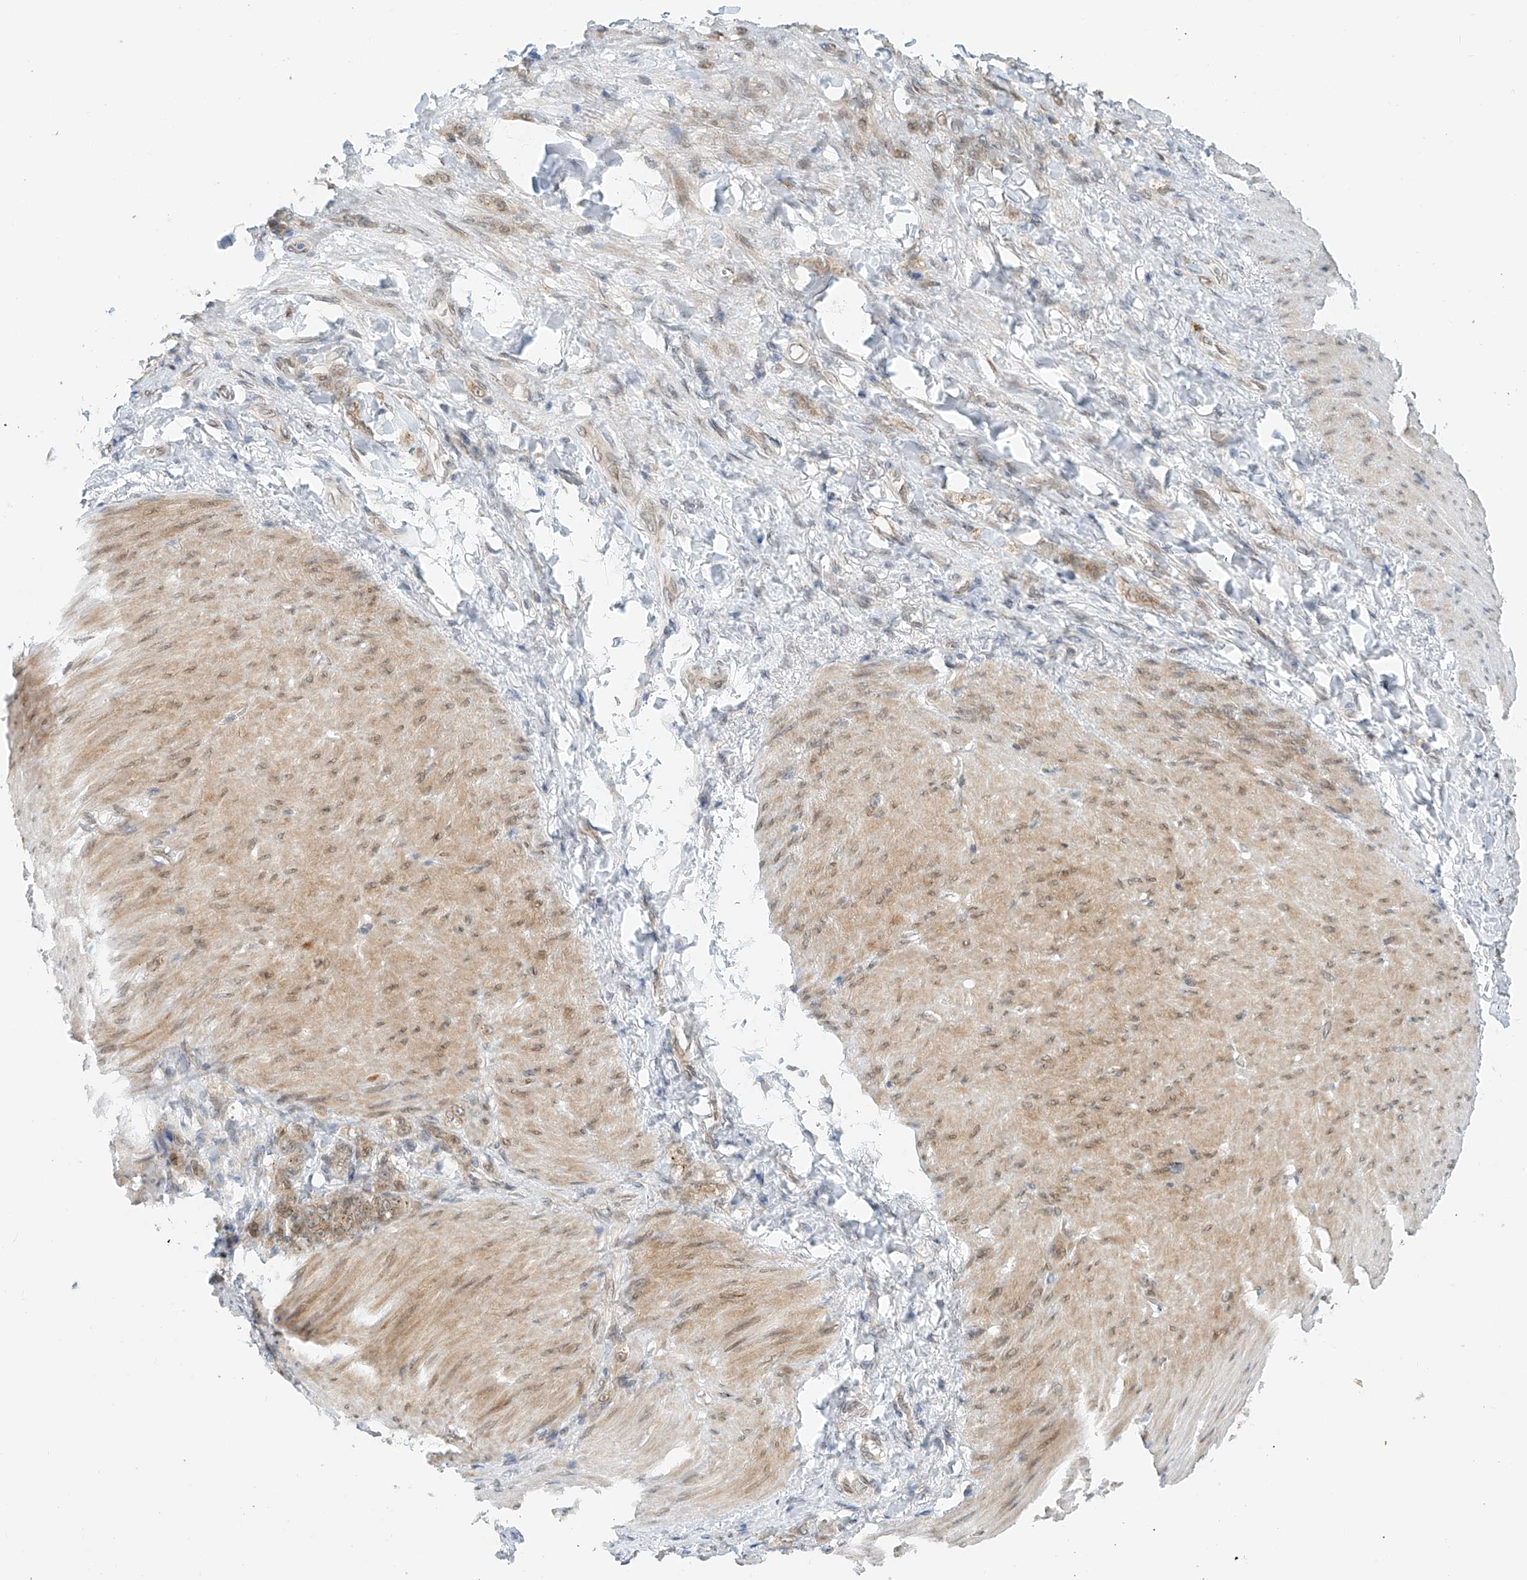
{"staining": {"intensity": "weak", "quantity": ">75%", "location": "cytoplasmic/membranous"}, "tissue": "stomach cancer", "cell_type": "Tumor cells", "image_type": "cancer", "snomed": [{"axis": "morphology", "description": "Normal tissue, NOS"}, {"axis": "morphology", "description": "Adenocarcinoma, NOS"}, {"axis": "topography", "description": "Stomach"}], "caption": "Immunohistochemistry staining of stomach adenocarcinoma, which demonstrates low levels of weak cytoplasmic/membranous staining in approximately >75% of tumor cells indicating weak cytoplasmic/membranous protein staining. The staining was performed using DAB (3,3'-diaminobenzidine) (brown) for protein detection and nuclei were counterstained in hematoxylin (blue).", "gene": "STARD9", "patient": {"sex": "male", "age": 82}}